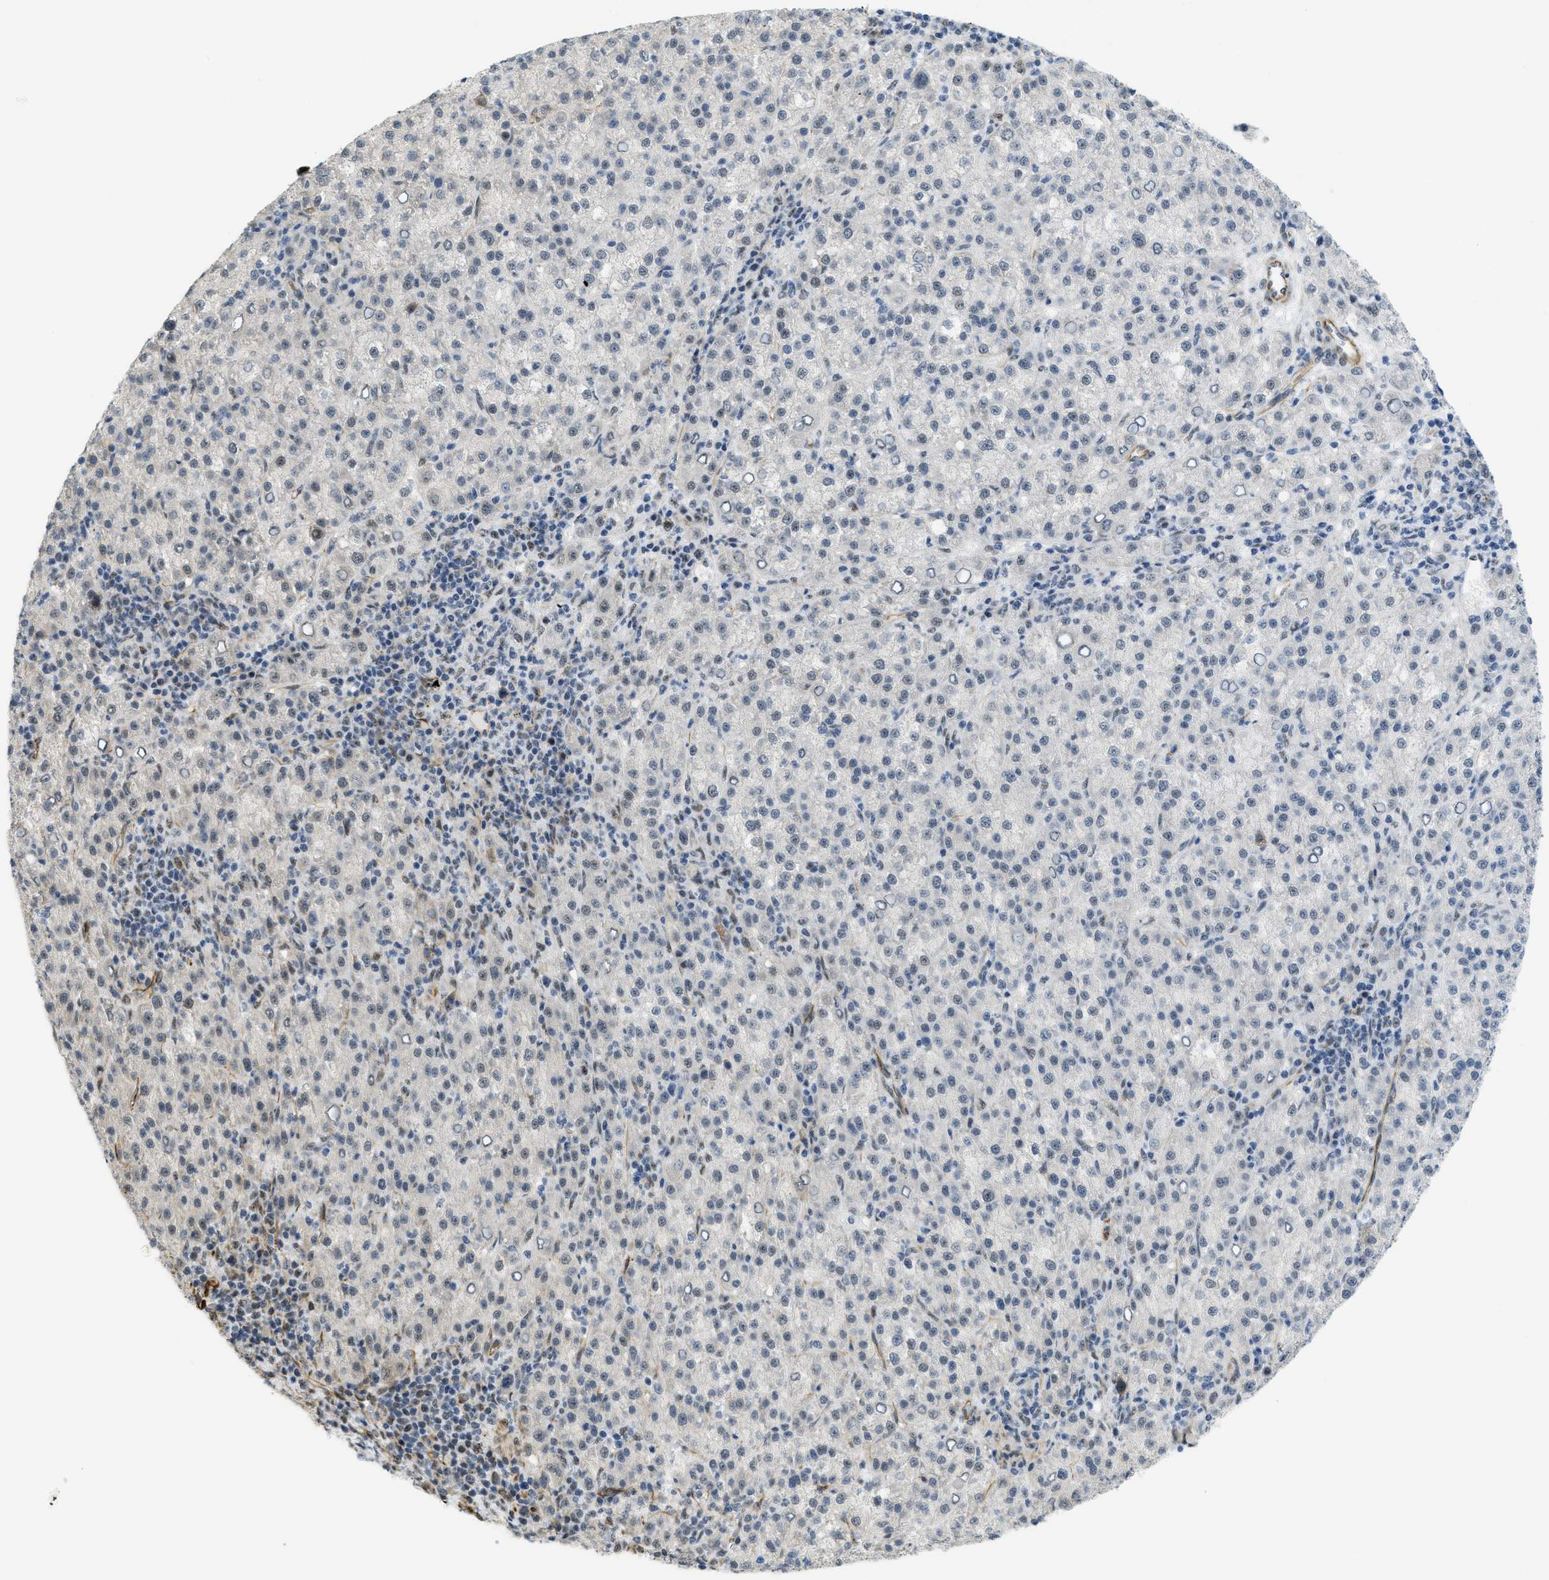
{"staining": {"intensity": "weak", "quantity": "<25%", "location": "nuclear"}, "tissue": "liver cancer", "cell_type": "Tumor cells", "image_type": "cancer", "snomed": [{"axis": "morphology", "description": "Carcinoma, Hepatocellular, NOS"}, {"axis": "topography", "description": "Liver"}], "caption": "IHC micrograph of neoplastic tissue: human liver hepatocellular carcinoma stained with DAB (3,3'-diaminobenzidine) shows no significant protein expression in tumor cells. (DAB immunohistochemistry, high magnification).", "gene": "LRRC8B", "patient": {"sex": "female", "age": 58}}